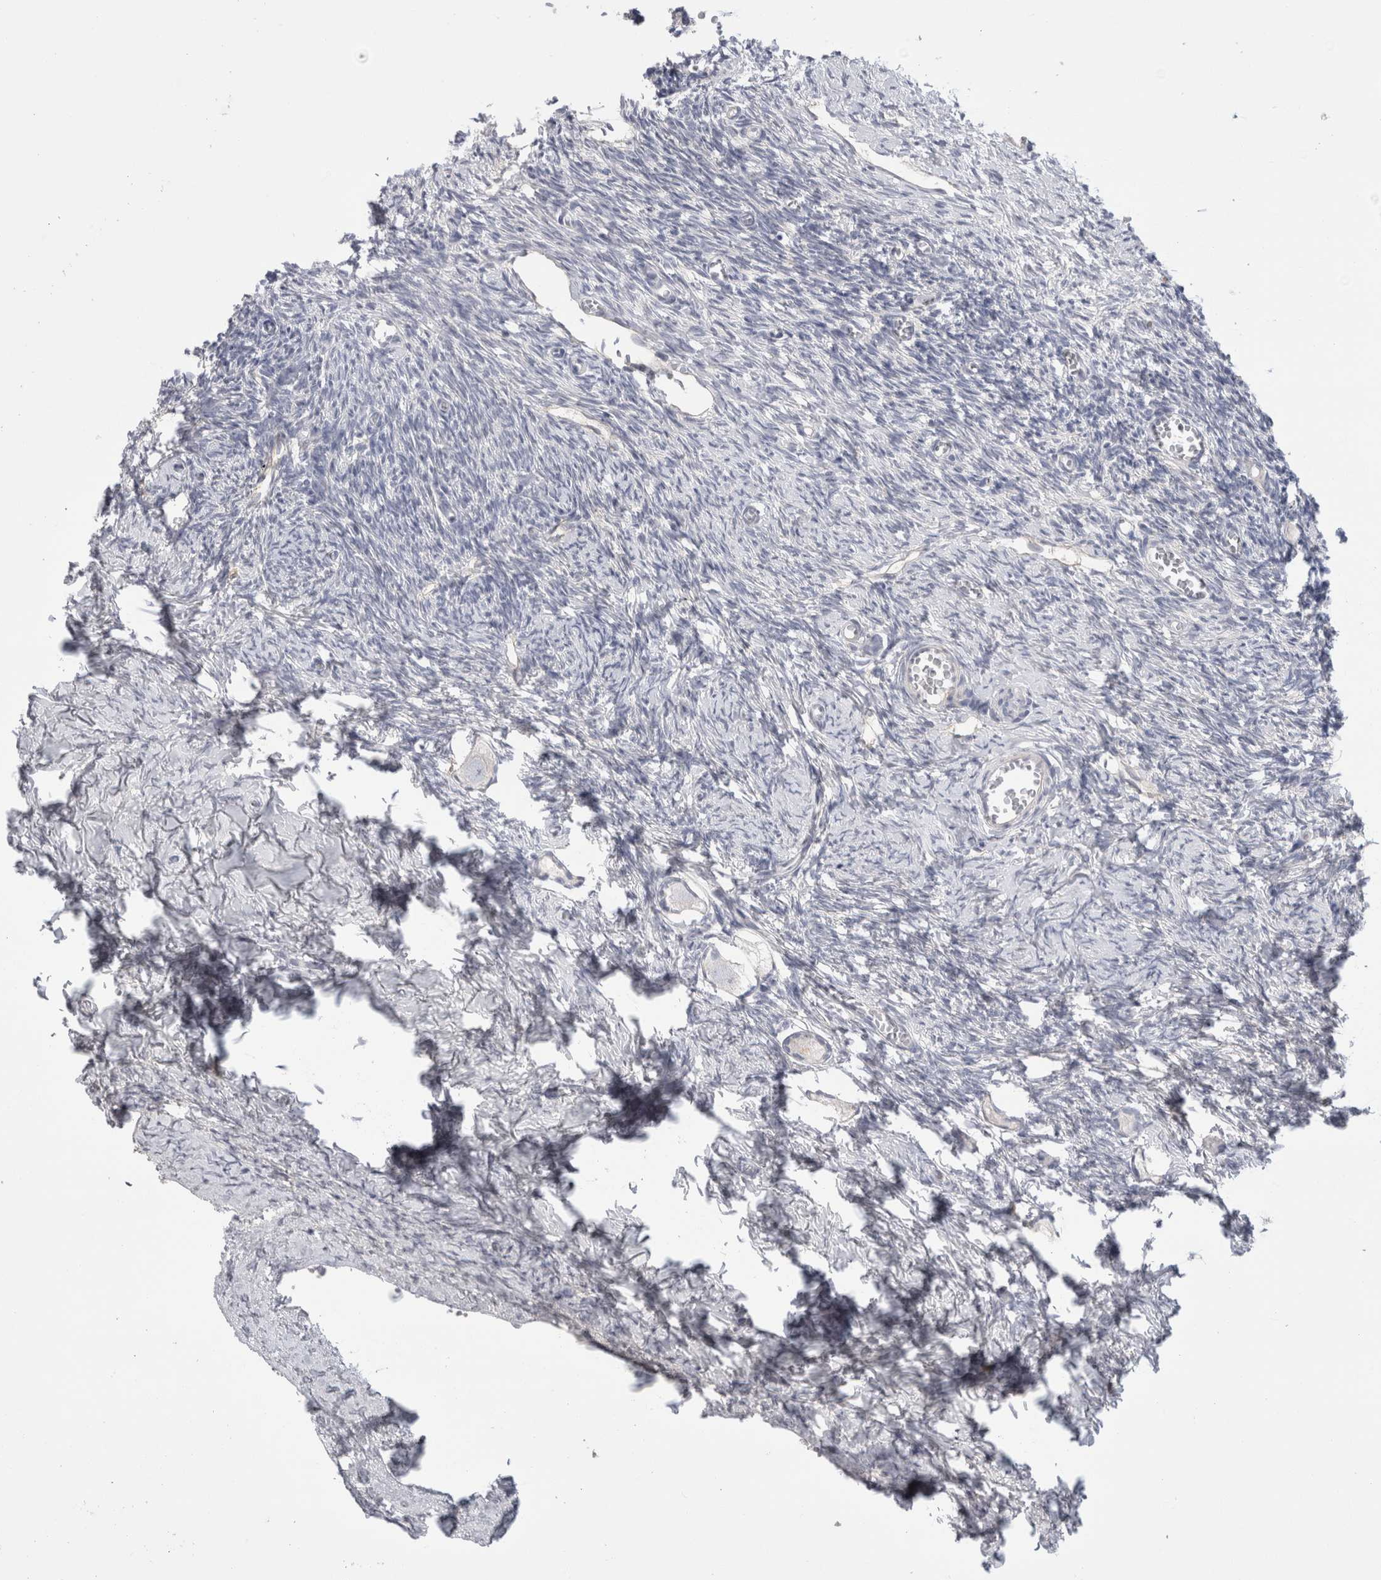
{"staining": {"intensity": "negative", "quantity": "none", "location": "none"}, "tissue": "ovary", "cell_type": "Follicle cells", "image_type": "normal", "snomed": [{"axis": "morphology", "description": "Normal tissue, NOS"}, {"axis": "topography", "description": "Ovary"}], "caption": "DAB (3,3'-diaminobenzidine) immunohistochemical staining of normal ovary exhibits no significant expression in follicle cells.", "gene": "VANGL1", "patient": {"sex": "female", "age": 27}}